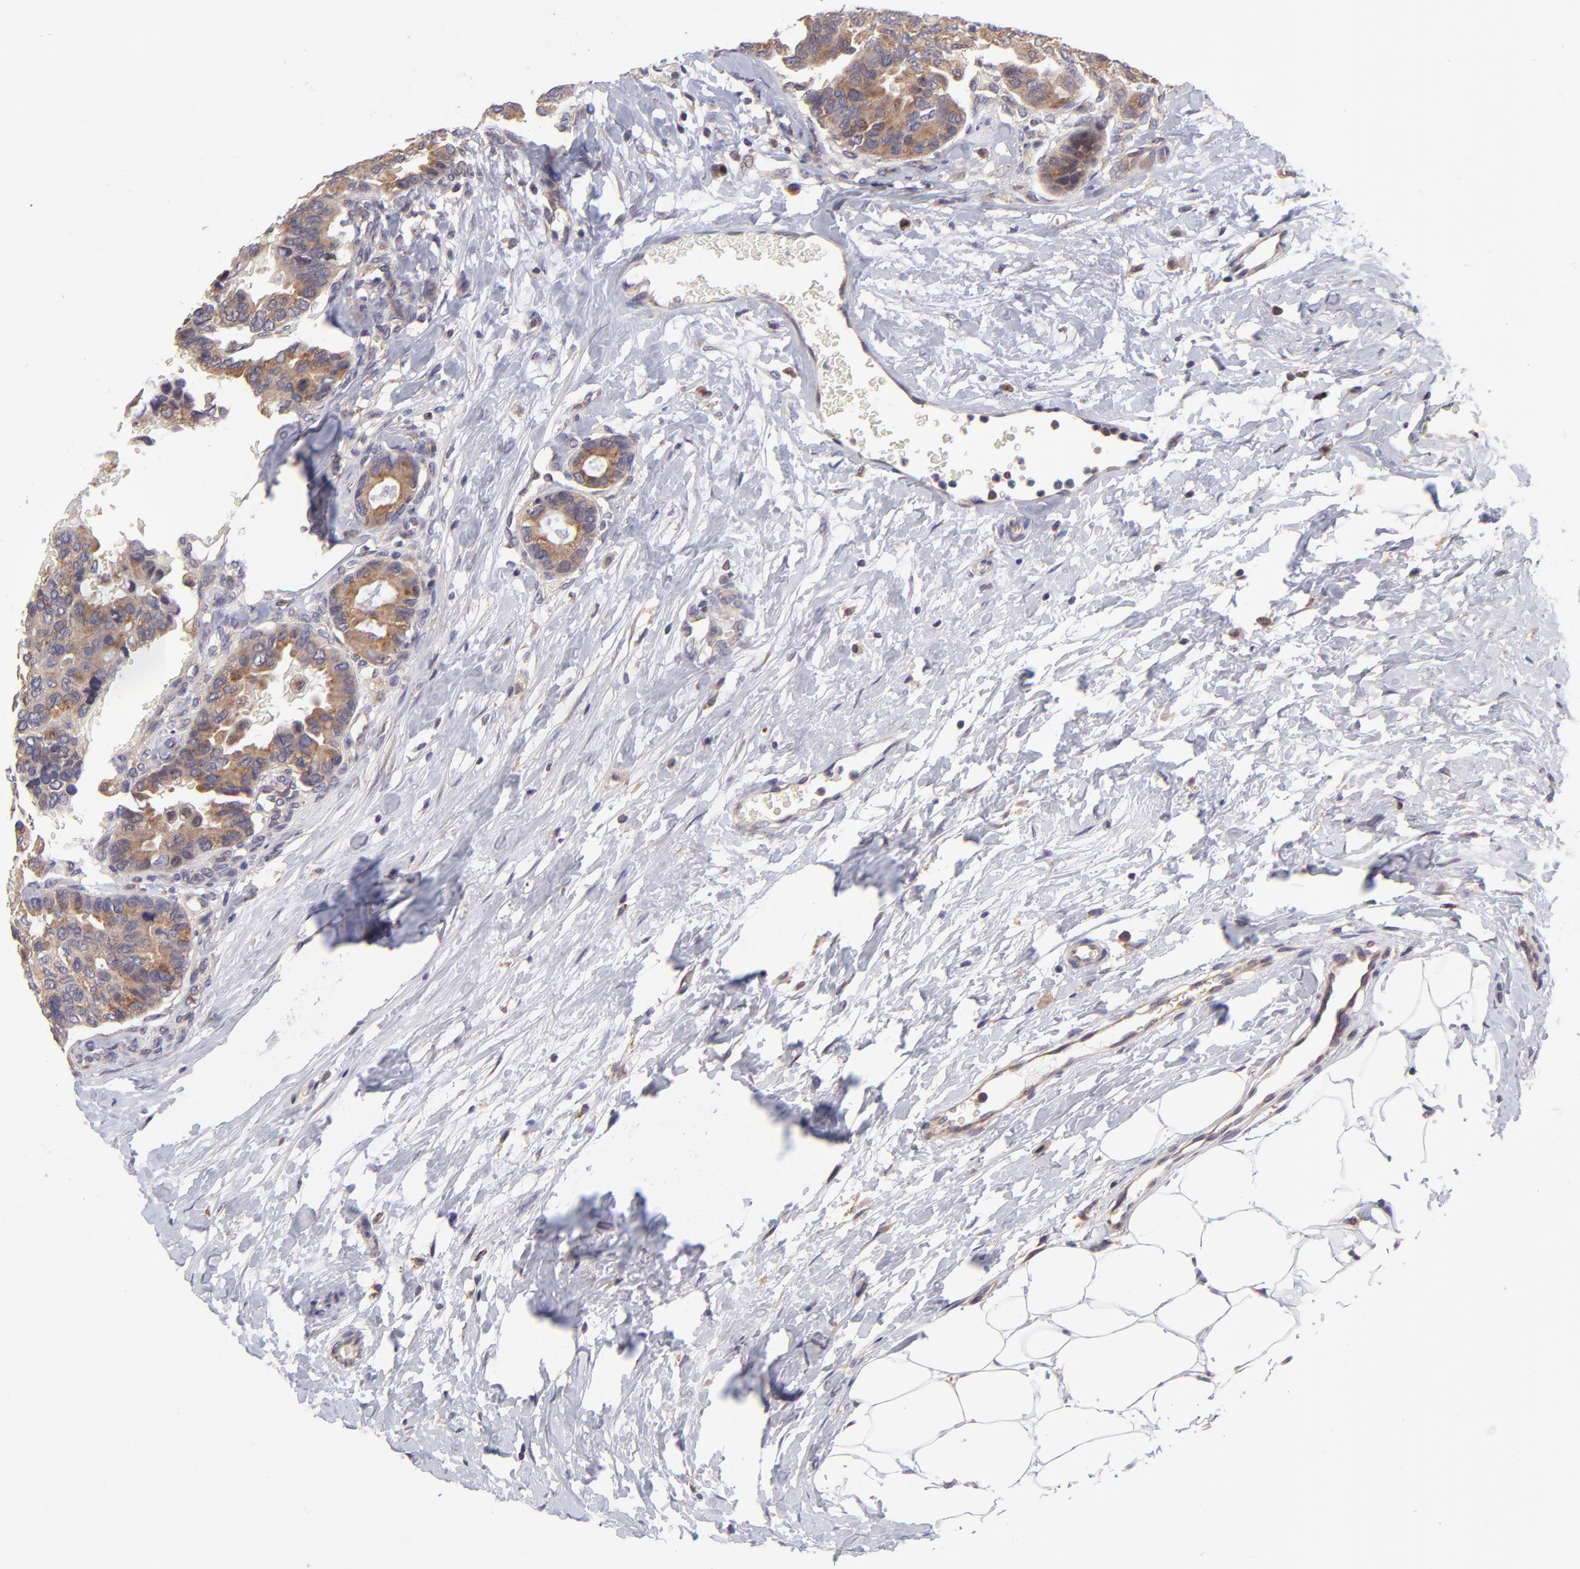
{"staining": {"intensity": "moderate", "quantity": ">75%", "location": "cytoplasmic/membranous"}, "tissue": "breast cancer", "cell_type": "Tumor cells", "image_type": "cancer", "snomed": [{"axis": "morphology", "description": "Duct carcinoma"}, {"axis": "topography", "description": "Breast"}], "caption": "Human infiltrating ductal carcinoma (breast) stained for a protein (brown) displays moderate cytoplasmic/membranous positive expression in about >75% of tumor cells.", "gene": "NSF", "patient": {"sex": "female", "age": 69}}